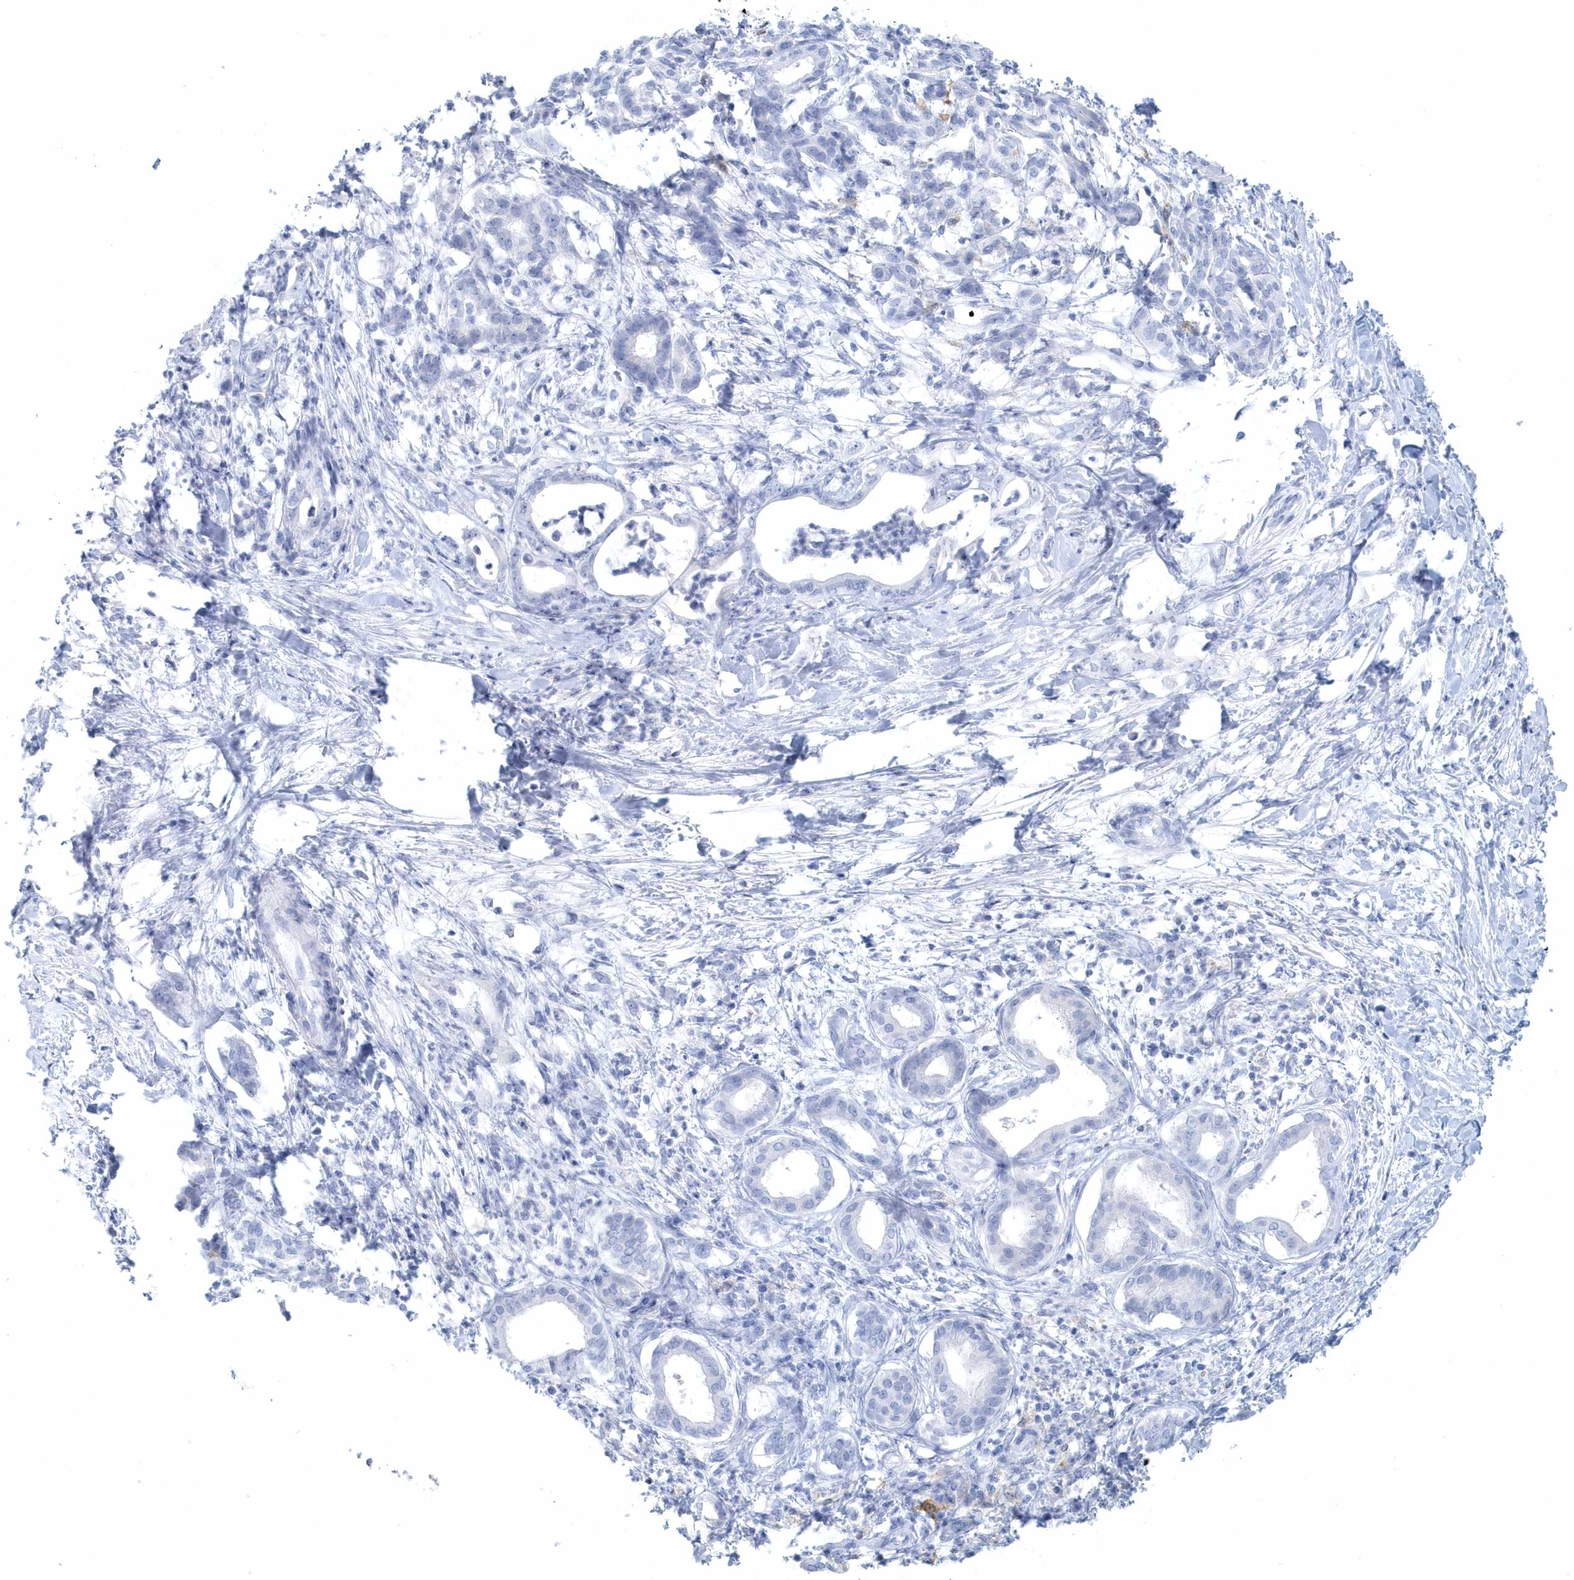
{"staining": {"intensity": "negative", "quantity": "none", "location": "none"}, "tissue": "pancreatic cancer", "cell_type": "Tumor cells", "image_type": "cancer", "snomed": [{"axis": "morphology", "description": "Adenocarcinoma, NOS"}, {"axis": "topography", "description": "Pancreas"}], "caption": "Immunohistochemical staining of human pancreatic cancer reveals no significant expression in tumor cells.", "gene": "FAM98A", "patient": {"sex": "female", "age": 55}}